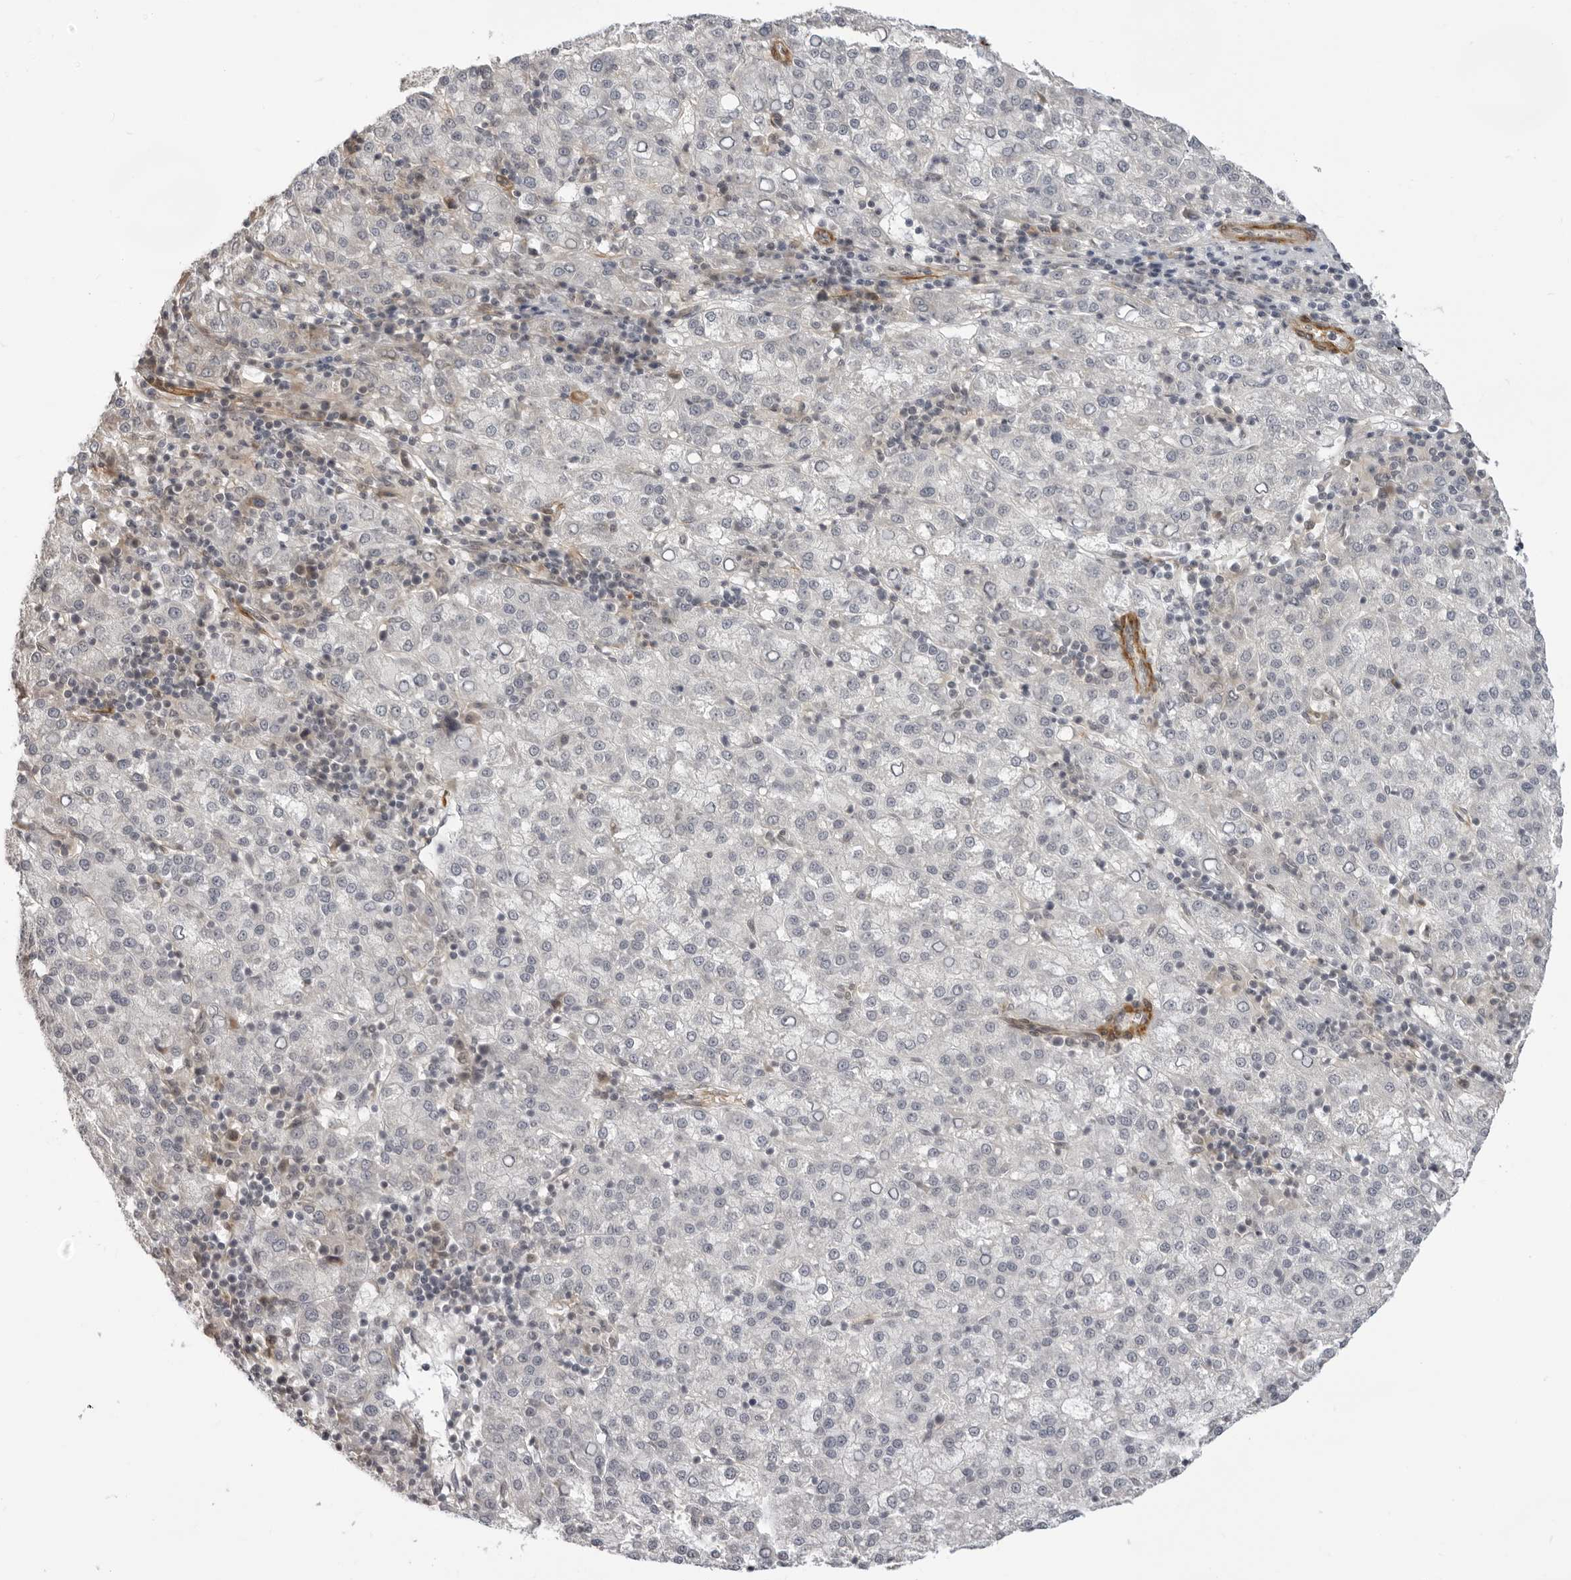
{"staining": {"intensity": "moderate", "quantity": "<25%", "location": "cytoplasmic/membranous"}, "tissue": "liver cancer", "cell_type": "Tumor cells", "image_type": "cancer", "snomed": [{"axis": "morphology", "description": "Carcinoma, Hepatocellular, NOS"}, {"axis": "topography", "description": "Liver"}], "caption": "Immunohistochemistry (IHC) (DAB (3,3'-diaminobenzidine)) staining of human liver cancer (hepatocellular carcinoma) exhibits moderate cytoplasmic/membranous protein expression in approximately <25% of tumor cells.", "gene": "SRGAP2", "patient": {"sex": "female", "age": 58}}